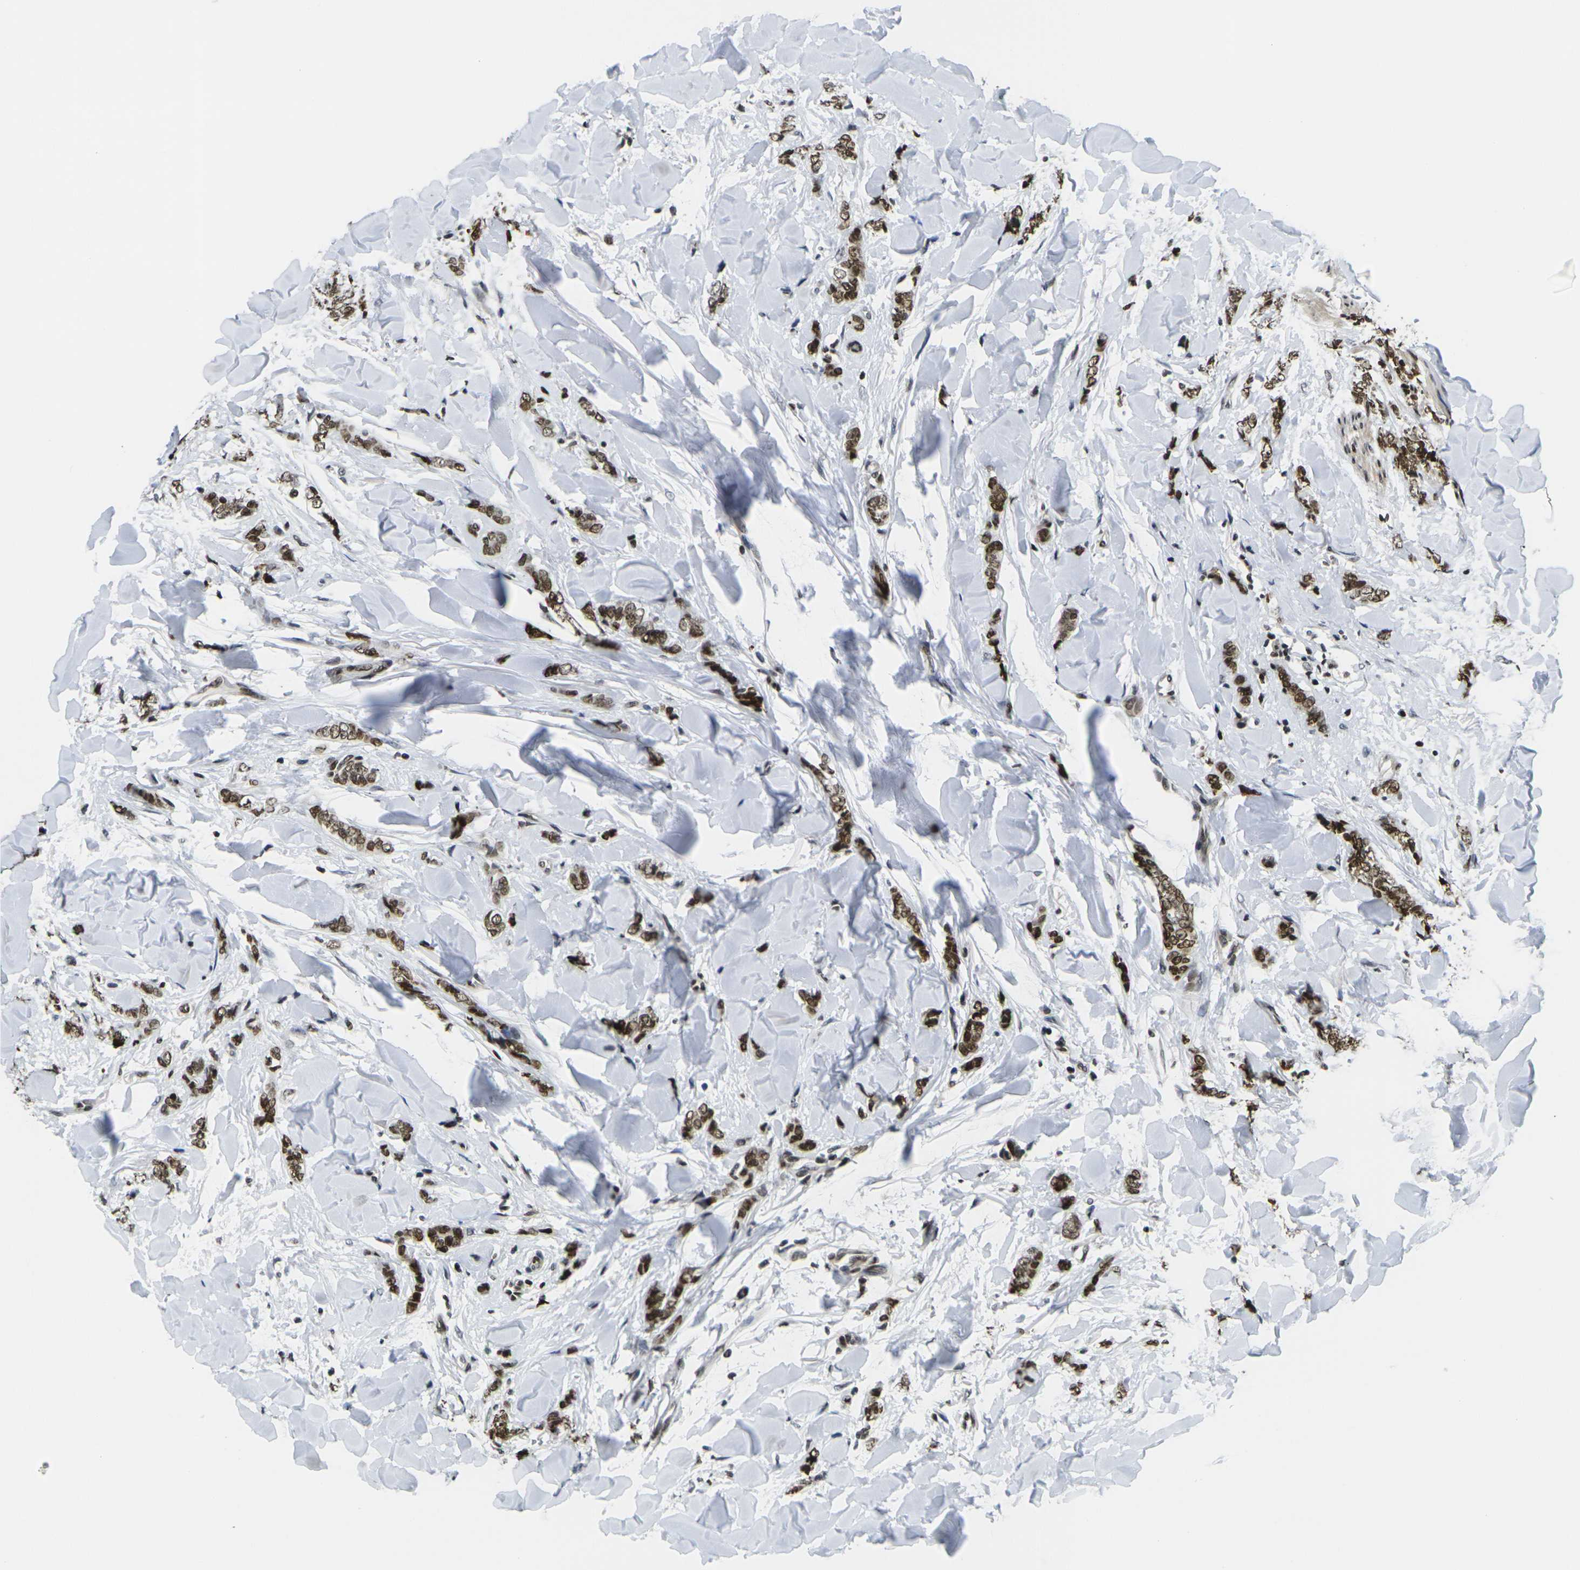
{"staining": {"intensity": "strong", "quantity": ">75%", "location": "nuclear"}, "tissue": "breast cancer", "cell_type": "Tumor cells", "image_type": "cancer", "snomed": [{"axis": "morphology", "description": "Lobular carcinoma"}, {"axis": "topography", "description": "Skin"}, {"axis": "topography", "description": "Breast"}], "caption": "There is high levels of strong nuclear expression in tumor cells of breast lobular carcinoma, as demonstrated by immunohistochemical staining (brown color).", "gene": "H1-10", "patient": {"sex": "female", "age": 46}}